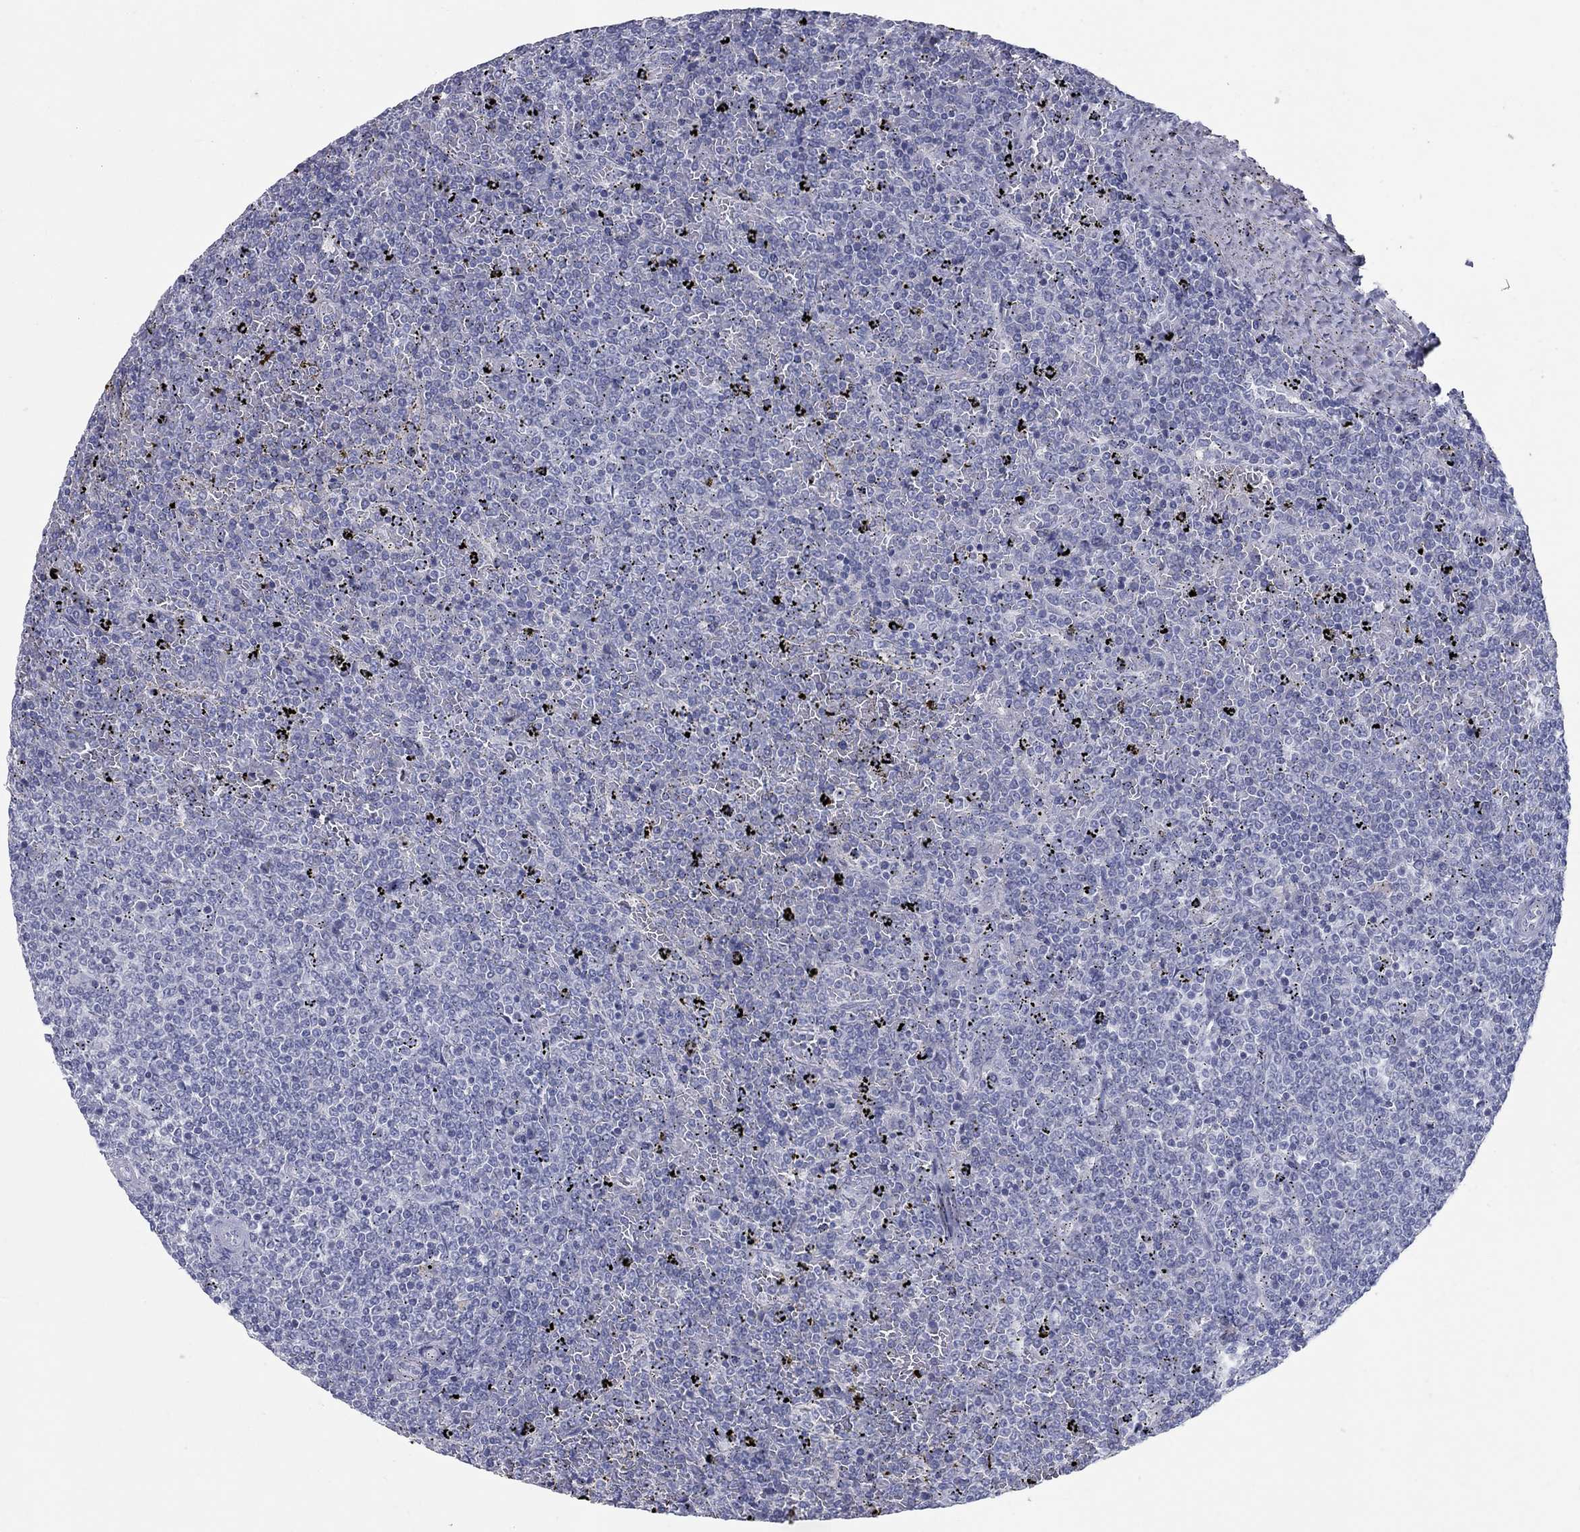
{"staining": {"intensity": "negative", "quantity": "none", "location": "none"}, "tissue": "lymphoma", "cell_type": "Tumor cells", "image_type": "cancer", "snomed": [{"axis": "morphology", "description": "Malignant lymphoma, non-Hodgkin's type, Low grade"}, {"axis": "topography", "description": "Spleen"}], "caption": "Immunohistochemistry (IHC) photomicrograph of lymphoma stained for a protein (brown), which shows no expression in tumor cells.", "gene": "KIRREL2", "patient": {"sex": "female", "age": 77}}